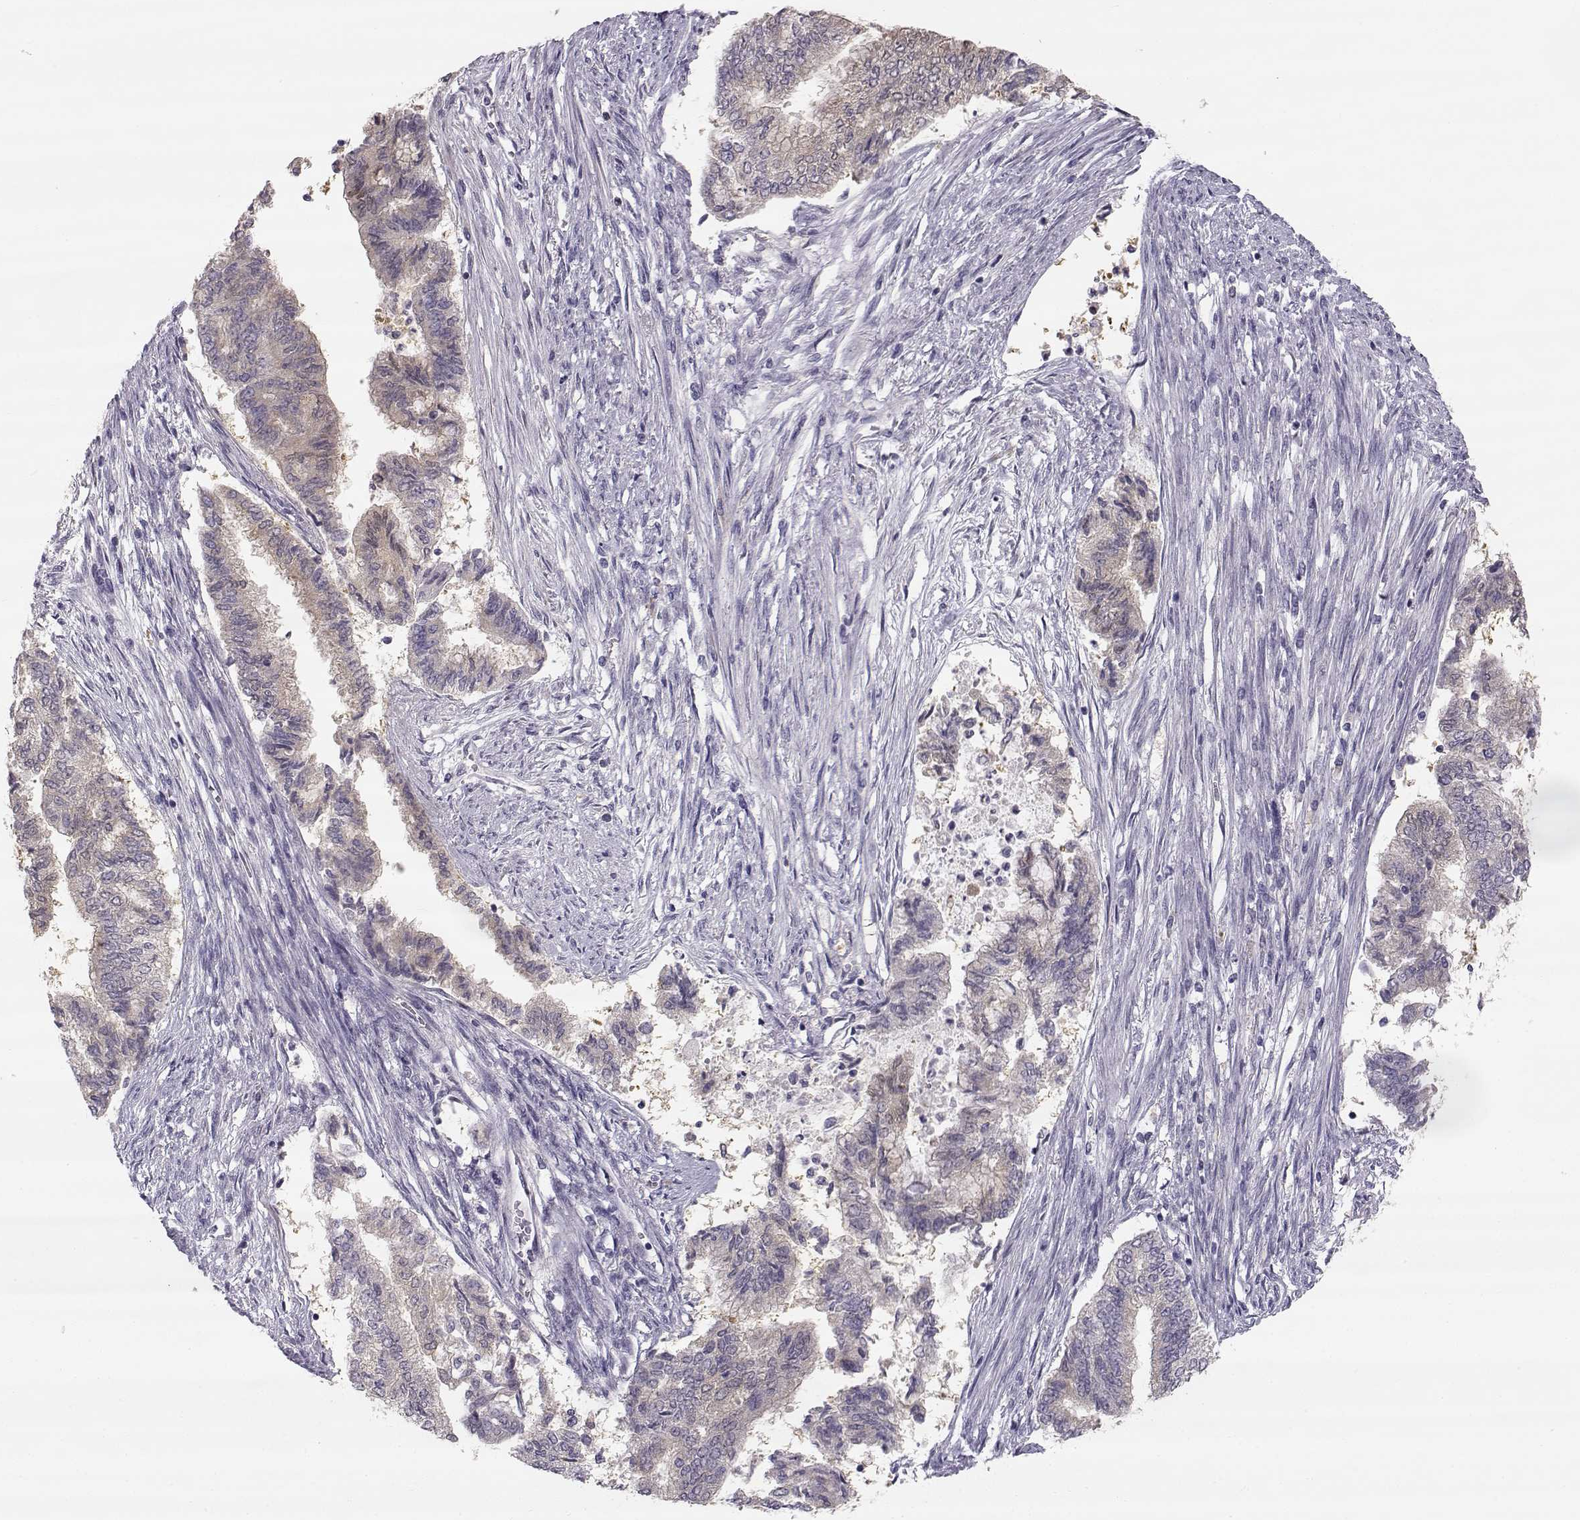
{"staining": {"intensity": "moderate", "quantity": ">75%", "location": "cytoplasmic/membranous"}, "tissue": "endometrial cancer", "cell_type": "Tumor cells", "image_type": "cancer", "snomed": [{"axis": "morphology", "description": "Adenocarcinoma, NOS"}, {"axis": "topography", "description": "Endometrium"}], "caption": "A histopathology image of adenocarcinoma (endometrial) stained for a protein demonstrates moderate cytoplasmic/membranous brown staining in tumor cells.", "gene": "ACSL6", "patient": {"sex": "female", "age": 65}}